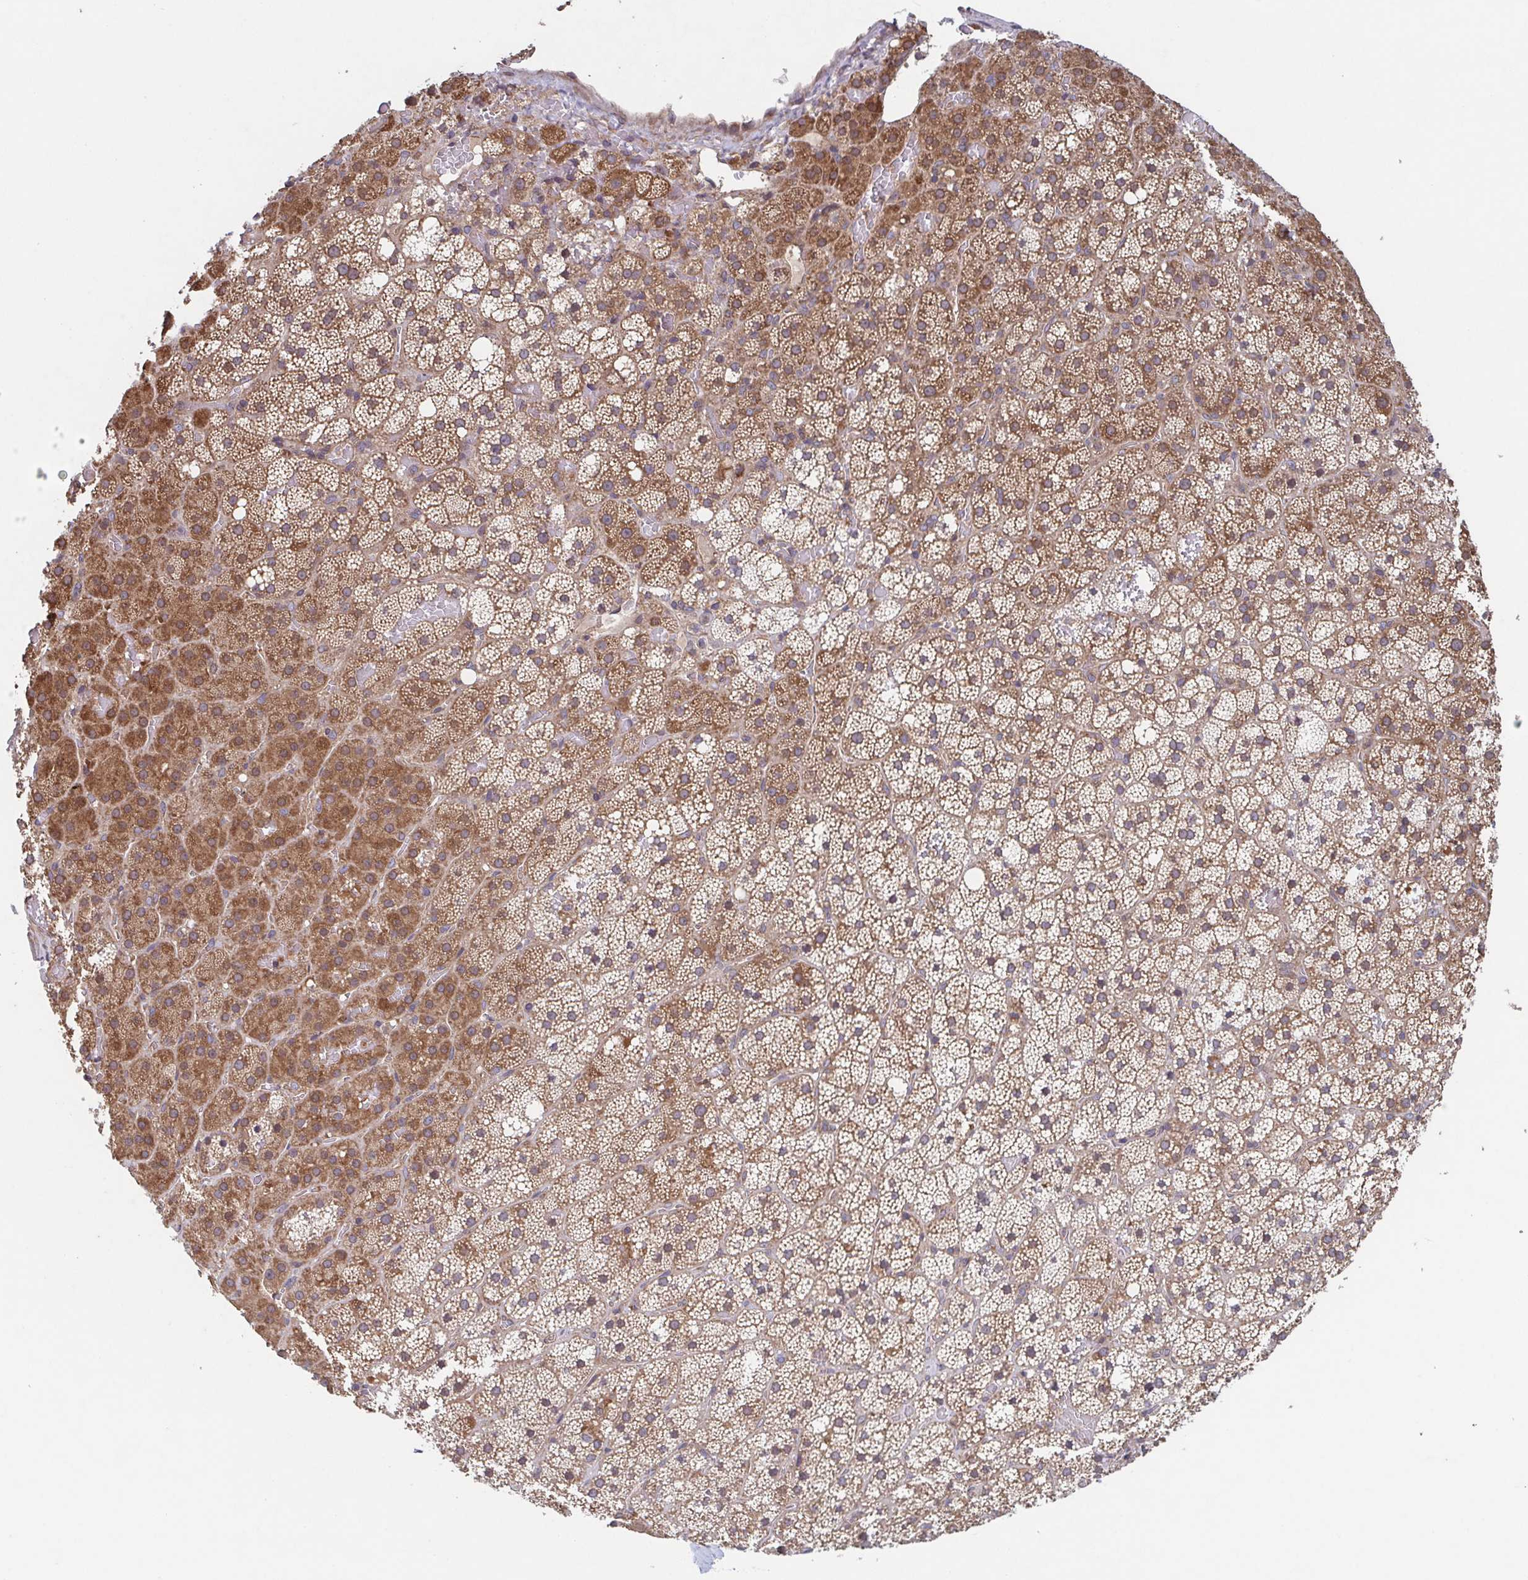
{"staining": {"intensity": "moderate", "quantity": ">75%", "location": "cytoplasmic/membranous"}, "tissue": "adrenal gland", "cell_type": "Glandular cells", "image_type": "normal", "snomed": [{"axis": "morphology", "description": "Normal tissue, NOS"}, {"axis": "topography", "description": "Adrenal gland"}], "caption": "This histopathology image demonstrates immunohistochemistry (IHC) staining of normal adrenal gland, with medium moderate cytoplasmic/membranous positivity in about >75% of glandular cells.", "gene": "COPB1", "patient": {"sex": "male", "age": 53}}